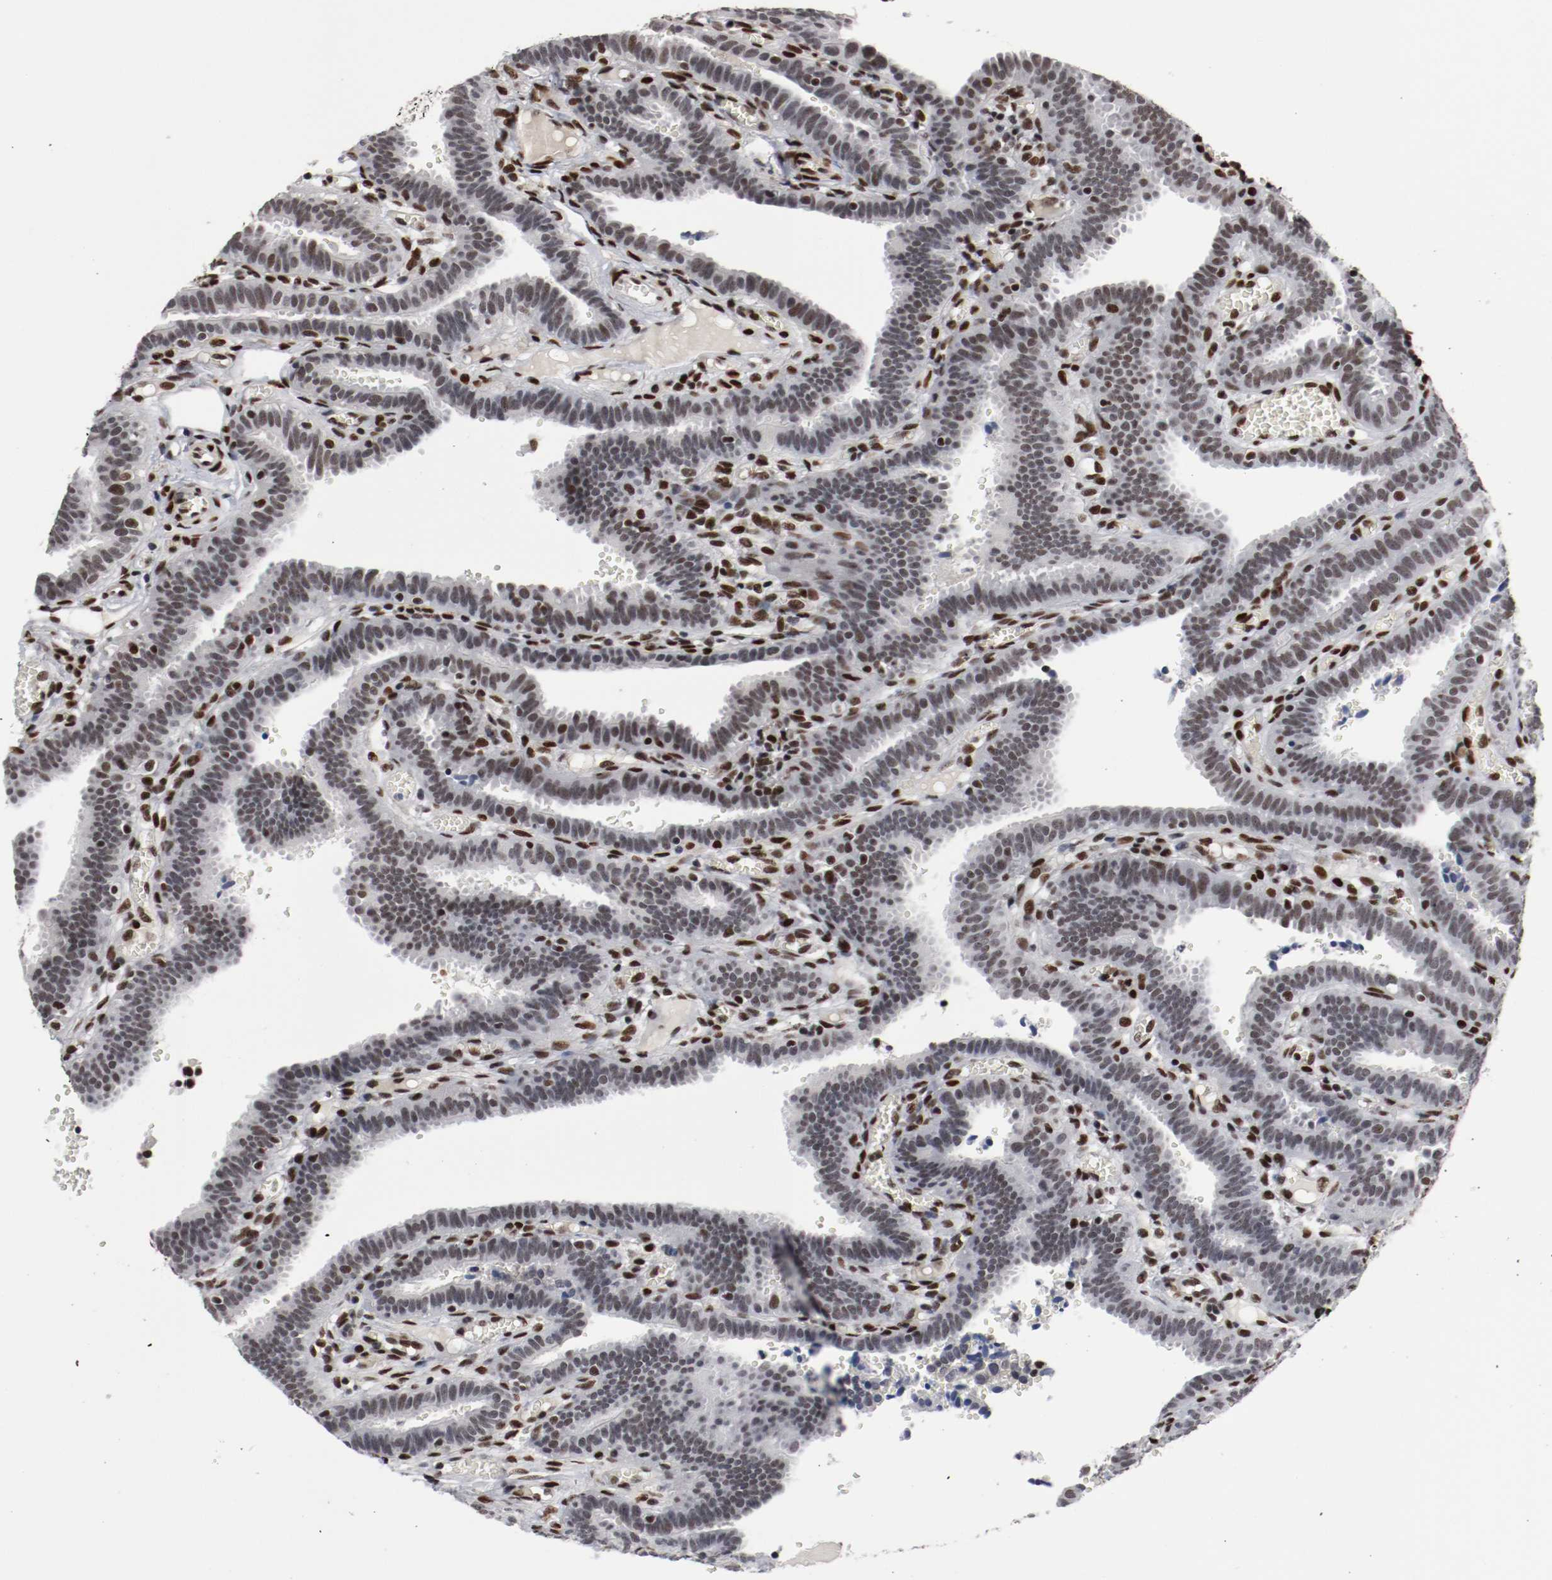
{"staining": {"intensity": "moderate", "quantity": ">75%", "location": "nuclear"}, "tissue": "fallopian tube", "cell_type": "Glandular cells", "image_type": "normal", "snomed": [{"axis": "morphology", "description": "Normal tissue, NOS"}, {"axis": "topography", "description": "Fallopian tube"}], "caption": "Immunohistochemical staining of unremarkable human fallopian tube displays moderate nuclear protein expression in about >75% of glandular cells. (DAB (3,3'-diaminobenzidine) IHC, brown staining for protein, blue staining for nuclei).", "gene": "MEF2D", "patient": {"sex": "female", "age": 29}}